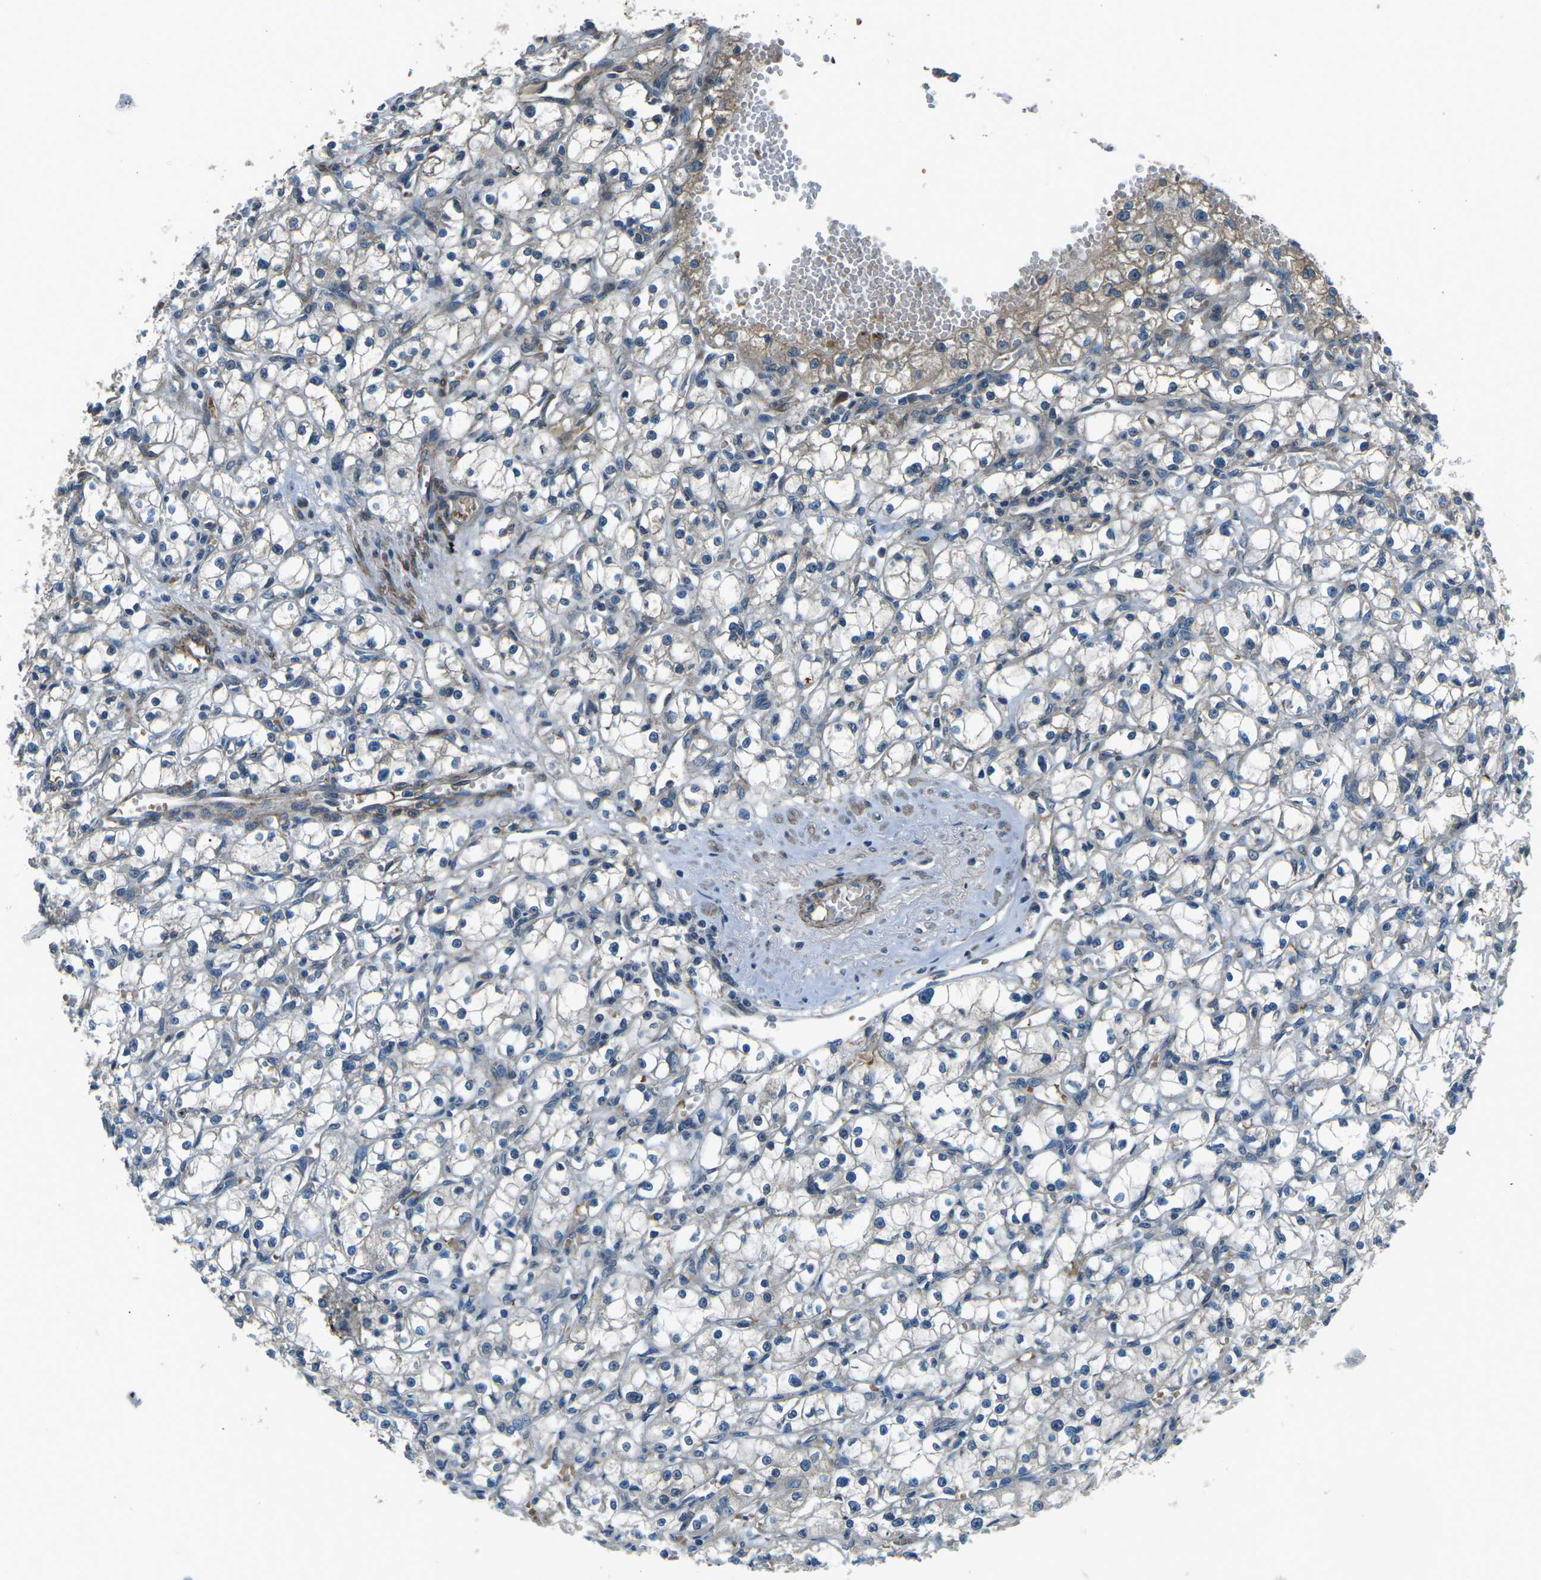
{"staining": {"intensity": "negative", "quantity": "none", "location": "none"}, "tissue": "renal cancer", "cell_type": "Tumor cells", "image_type": "cancer", "snomed": [{"axis": "morphology", "description": "Adenocarcinoma, NOS"}, {"axis": "topography", "description": "Kidney"}], "caption": "Immunohistochemistry (IHC) micrograph of human renal adenocarcinoma stained for a protein (brown), which shows no positivity in tumor cells. The staining is performed using DAB brown chromogen with nuclei counter-stained in using hematoxylin.", "gene": "AFAP1", "patient": {"sex": "male", "age": 56}}